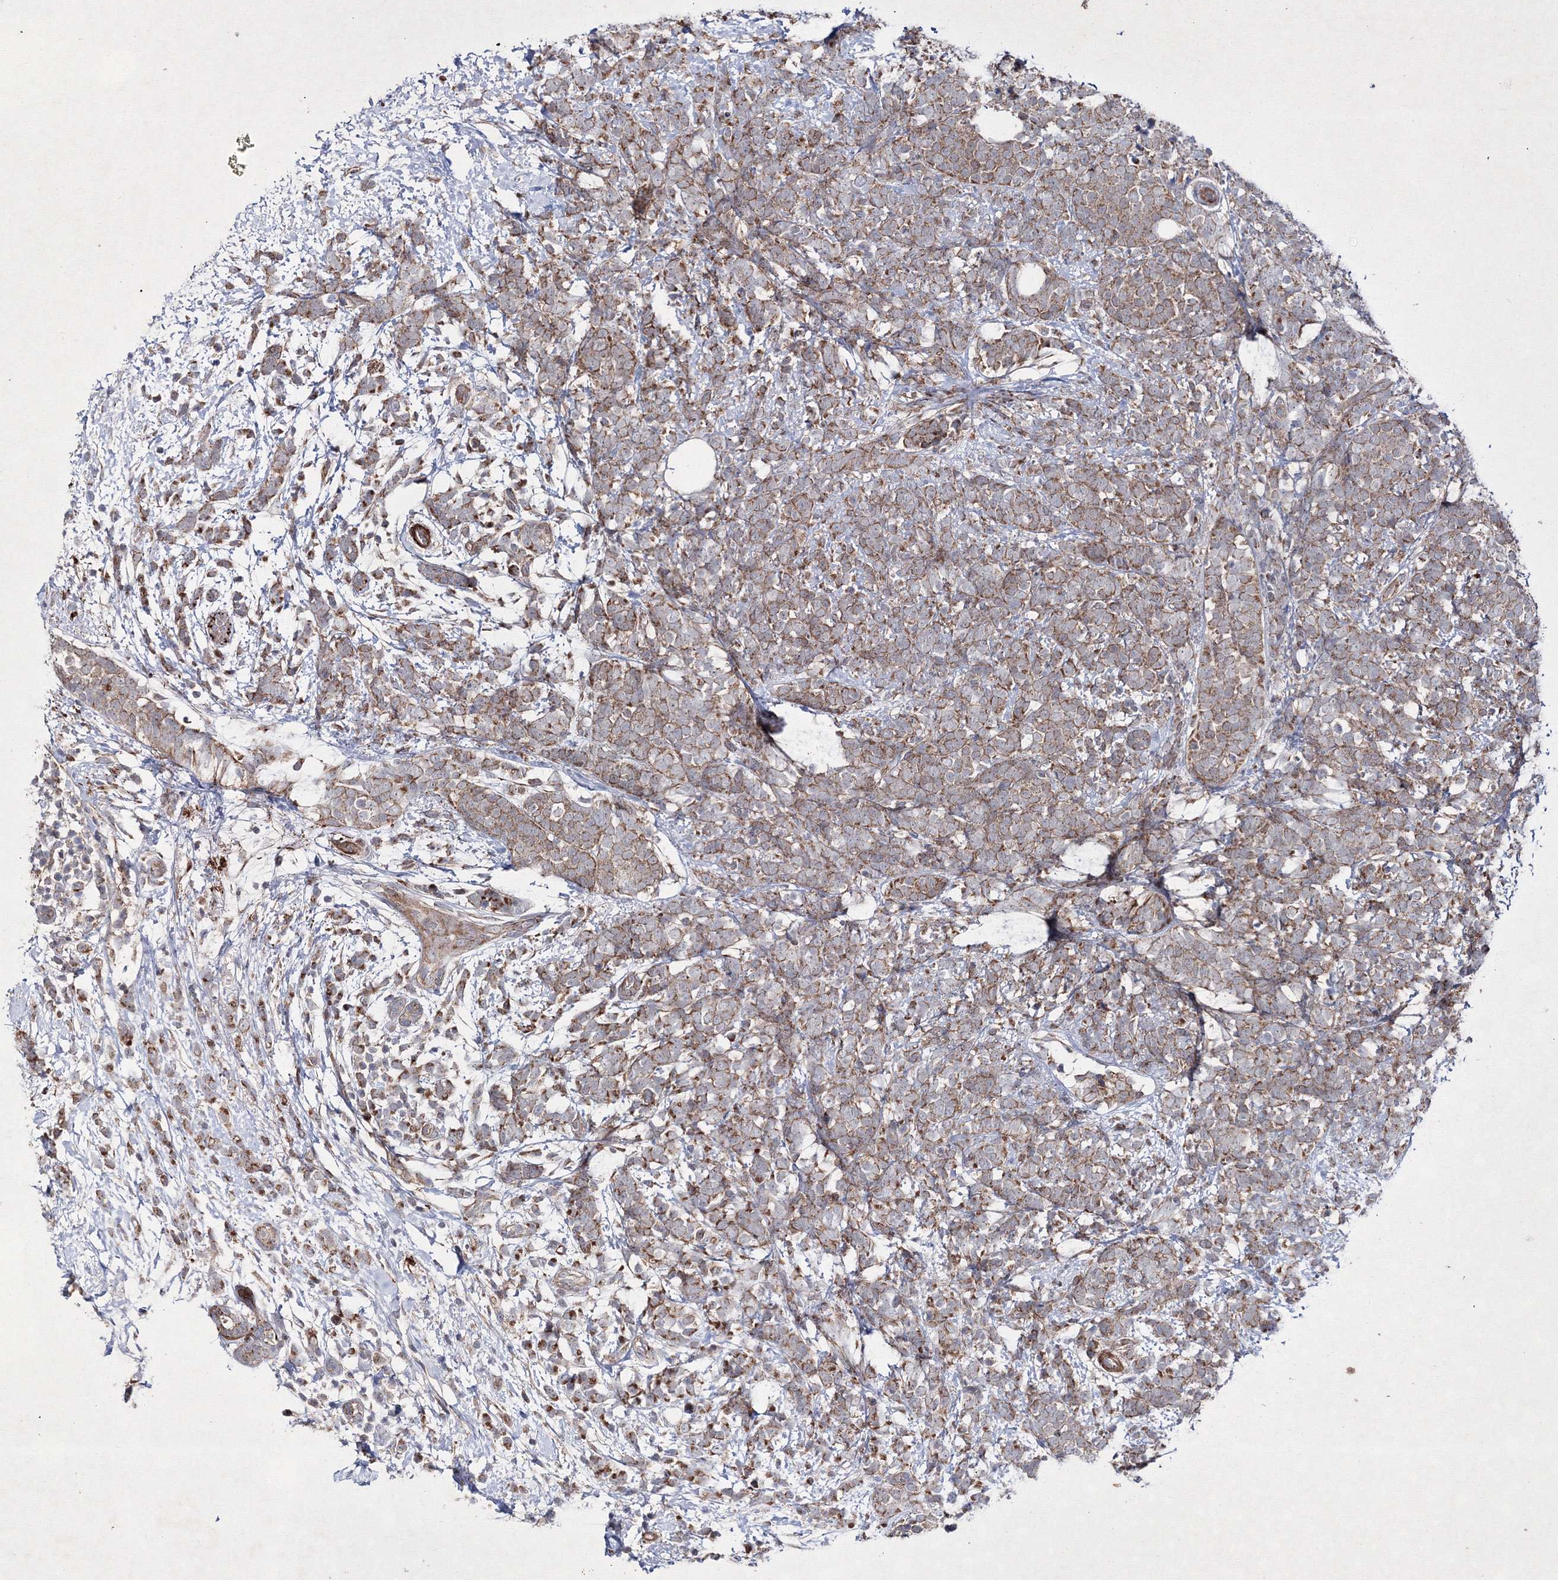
{"staining": {"intensity": "moderate", "quantity": ">75%", "location": "cytoplasmic/membranous"}, "tissue": "breast cancer", "cell_type": "Tumor cells", "image_type": "cancer", "snomed": [{"axis": "morphology", "description": "Lobular carcinoma"}, {"axis": "topography", "description": "Breast"}], "caption": "Breast cancer tissue reveals moderate cytoplasmic/membranous staining in about >75% of tumor cells The protein of interest is stained brown, and the nuclei are stained in blue (DAB IHC with brightfield microscopy, high magnification).", "gene": "GFM1", "patient": {"sex": "female", "age": 58}}